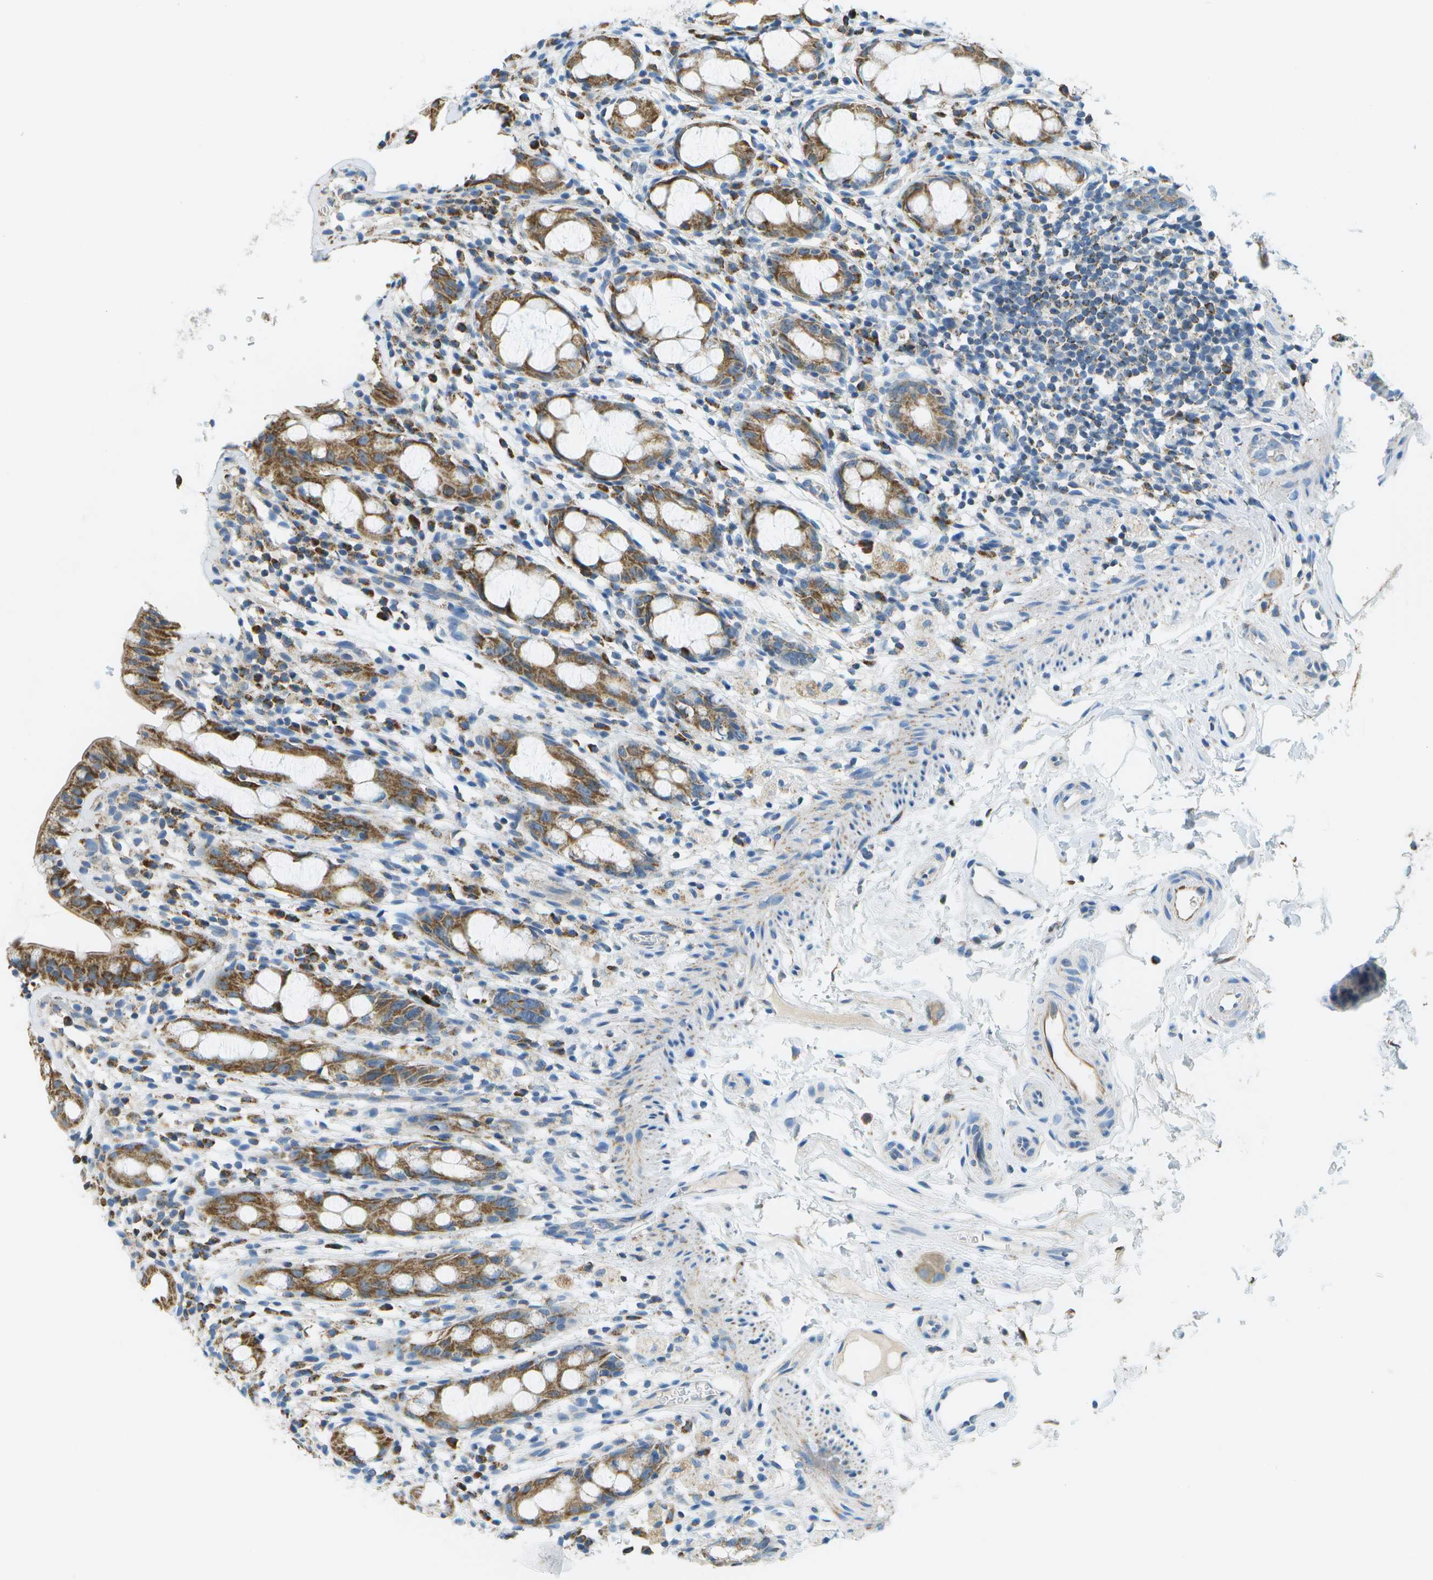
{"staining": {"intensity": "moderate", "quantity": ">75%", "location": "cytoplasmic/membranous"}, "tissue": "rectum", "cell_type": "Glandular cells", "image_type": "normal", "snomed": [{"axis": "morphology", "description": "Normal tissue, NOS"}, {"axis": "topography", "description": "Rectum"}], "caption": "A brown stain labels moderate cytoplasmic/membranous expression of a protein in glandular cells of unremarkable rectum.", "gene": "PTGIS", "patient": {"sex": "male", "age": 44}}